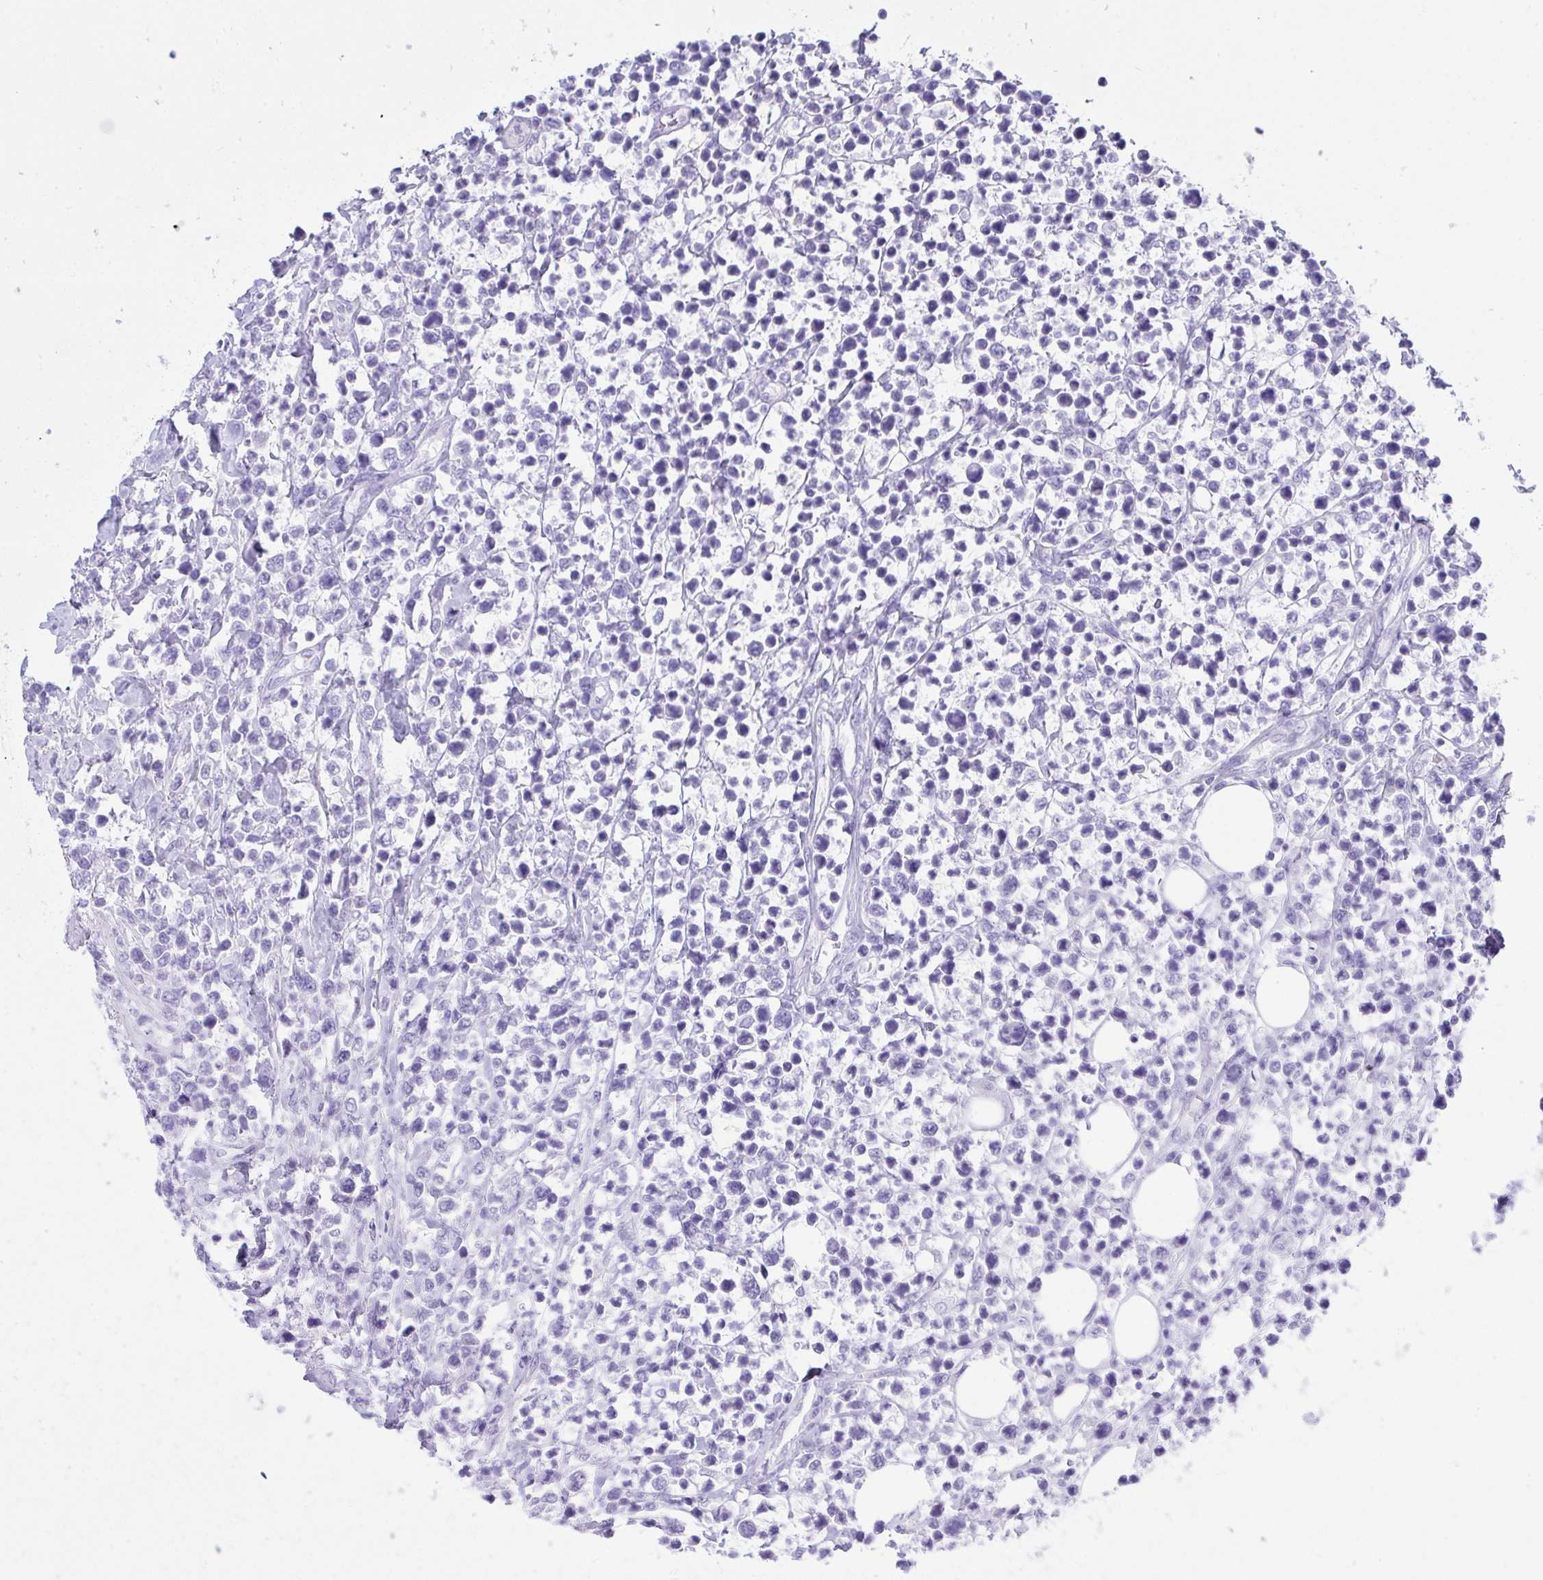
{"staining": {"intensity": "negative", "quantity": "none", "location": "none"}, "tissue": "lymphoma", "cell_type": "Tumor cells", "image_type": "cancer", "snomed": [{"axis": "morphology", "description": "Malignant lymphoma, non-Hodgkin's type, High grade"}, {"axis": "topography", "description": "Soft tissue"}], "caption": "High-grade malignant lymphoma, non-Hodgkin's type was stained to show a protein in brown. There is no significant expression in tumor cells.", "gene": "GLB1L2", "patient": {"sex": "female", "age": 56}}